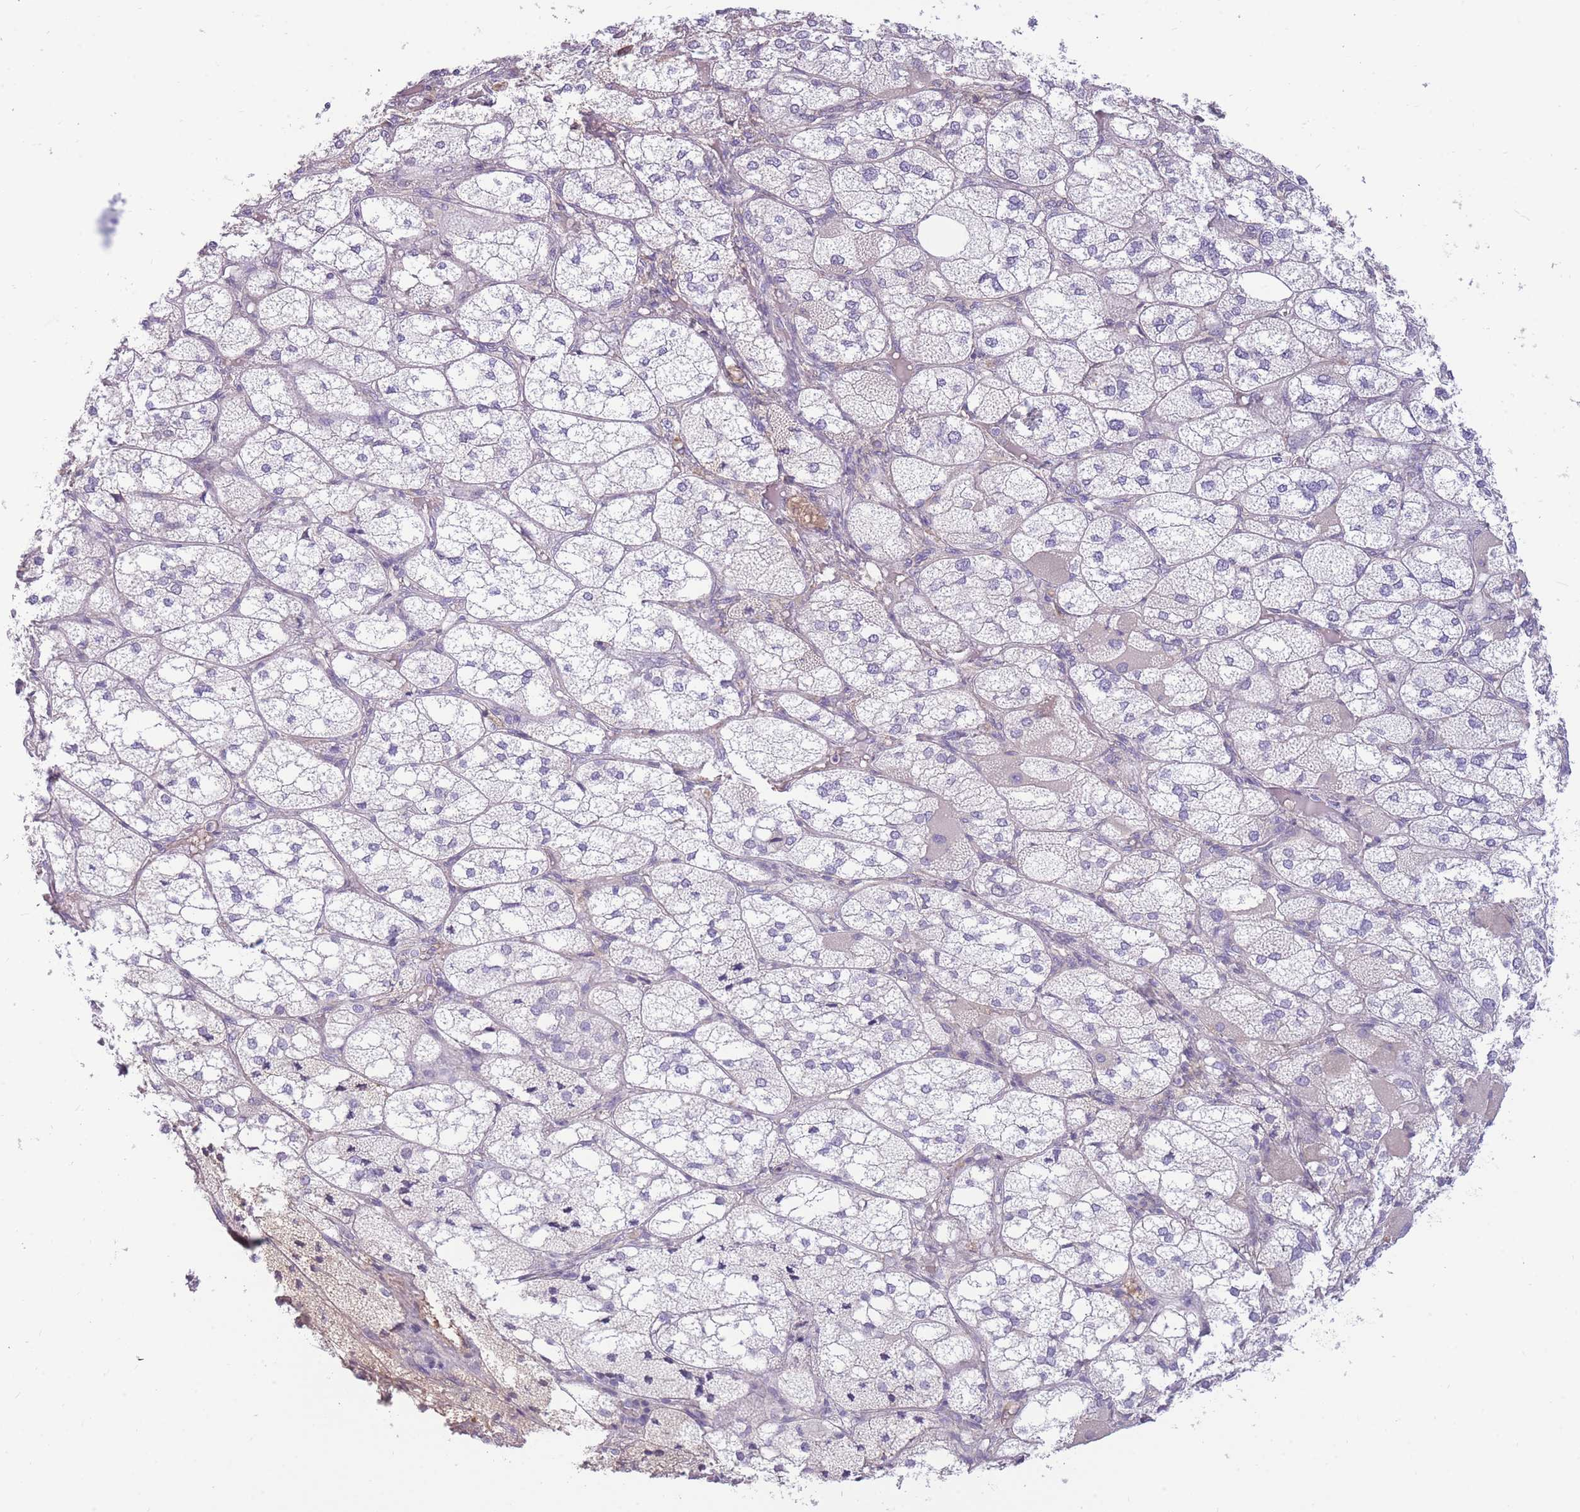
{"staining": {"intensity": "negative", "quantity": "none", "location": "none"}, "tissue": "adrenal gland", "cell_type": "Glandular cells", "image_type": "normal", "snomed": [{"axis": "morphology", "description": "Normal tissue, NOS"}, {"axis": "topography", "description": "Adrenal gland"}], "caption": "Immunohistochemistry (IHC) photomicrograph of unremarkable adrenal gland stained for a protein (brown), which exhibits no positivity in glandular cells. The staining was performed using DAB to visualize the protein expression in brown, while the nuclei were stained in blue with hematoxylin (Magnification: 20x).", "gene": "TPSD1", "patient": {"sex": "female", "age": 61}}